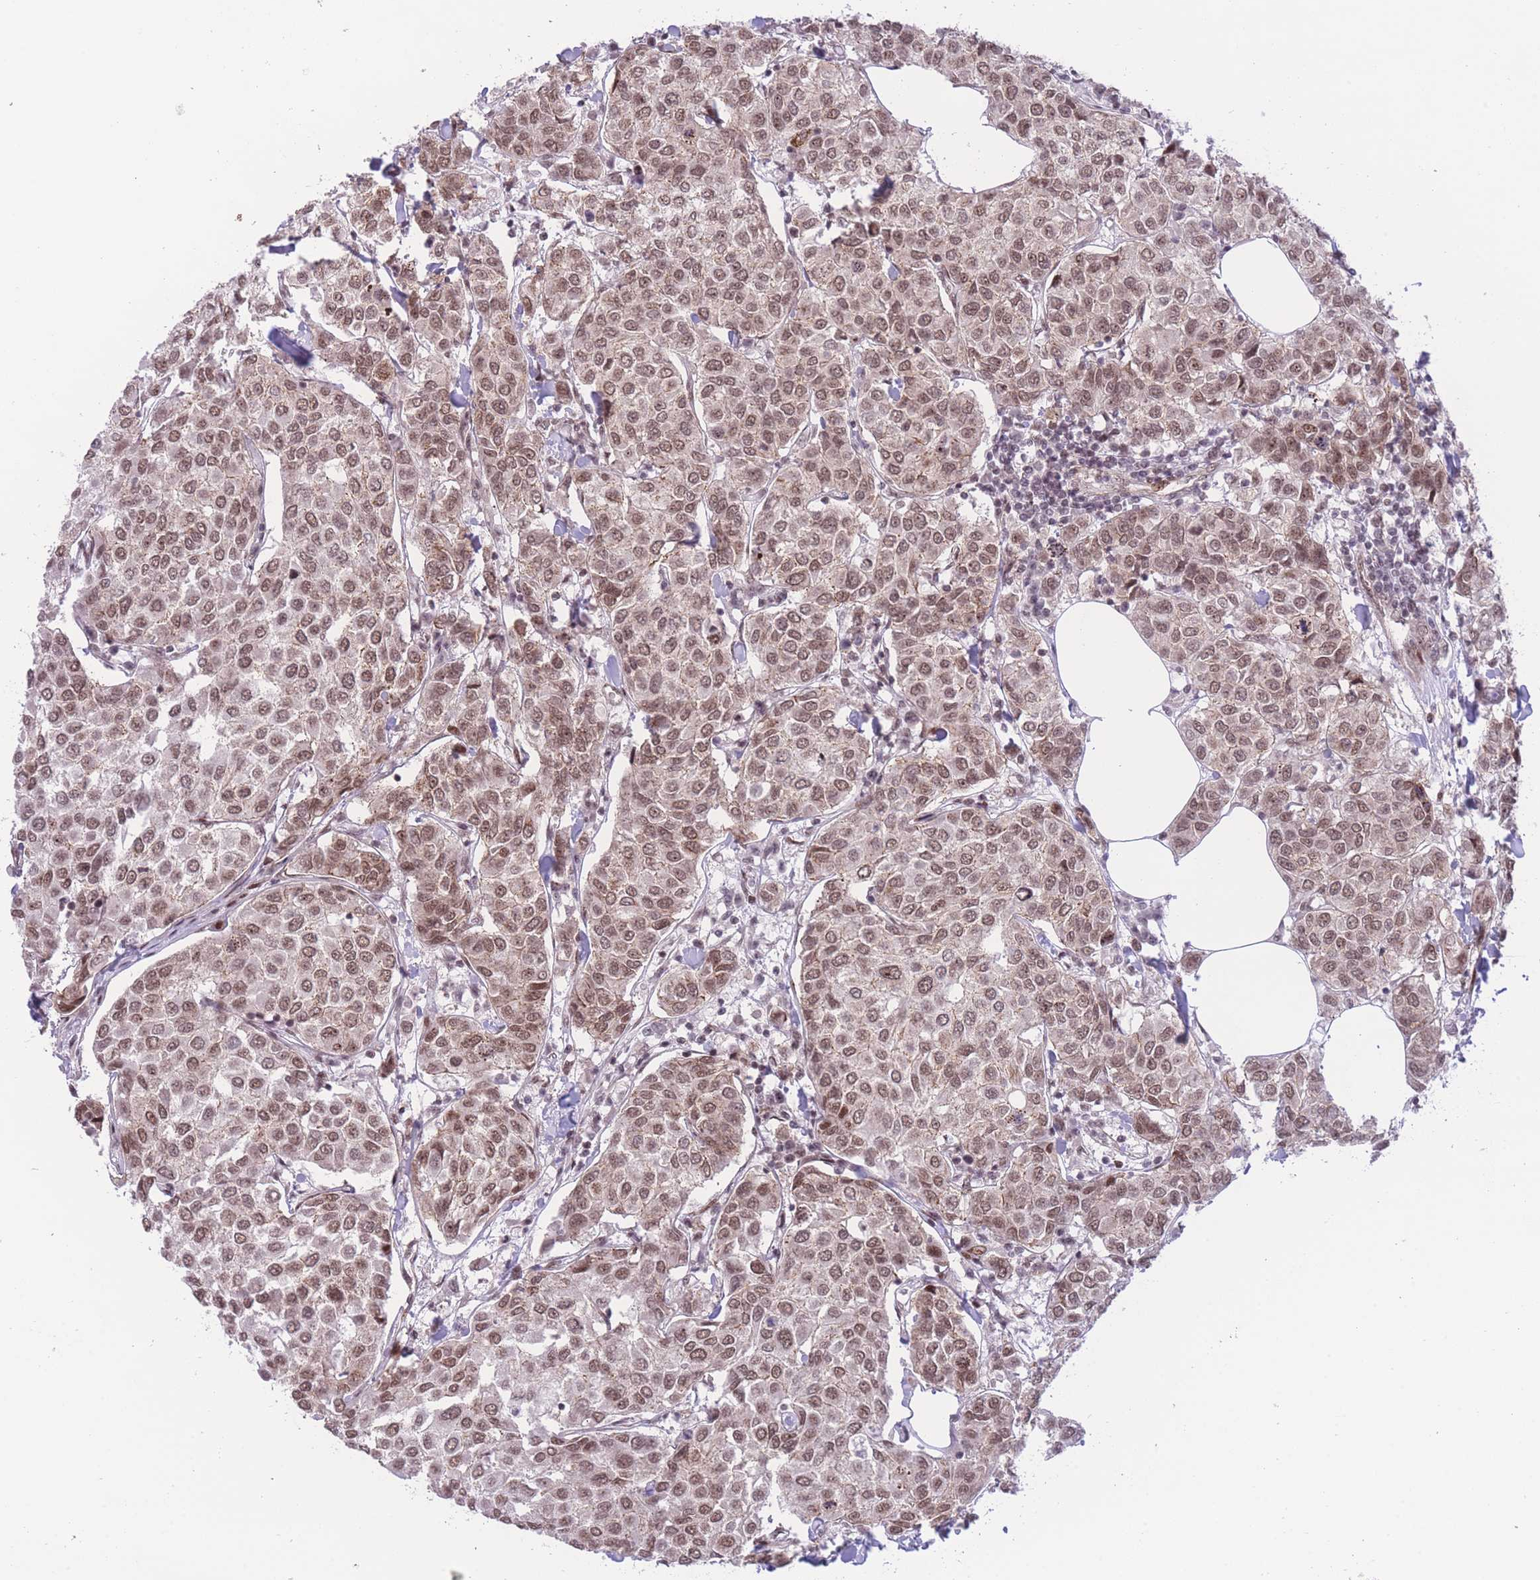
{"staining": {"intensity": "moderate", "quantity": ">75%", "location": "nuclear"}, "tissue": "breast cancer", "cell_type": "Tumor cells", "image_type": "cancer", "snomed": [{"axis": "morphology", "description": "Duct carcinoma"}, {"axis": "topography", "description": "Breast"}], "caption": "Breast infiltrating ductal carcinoma was stained to show a protein in brown. There is medium levels of moderate nuclear positivity in about >75% of tumor cells.", "gene": "PCIF1", "patient": {"sex": "female", "age": 55}}